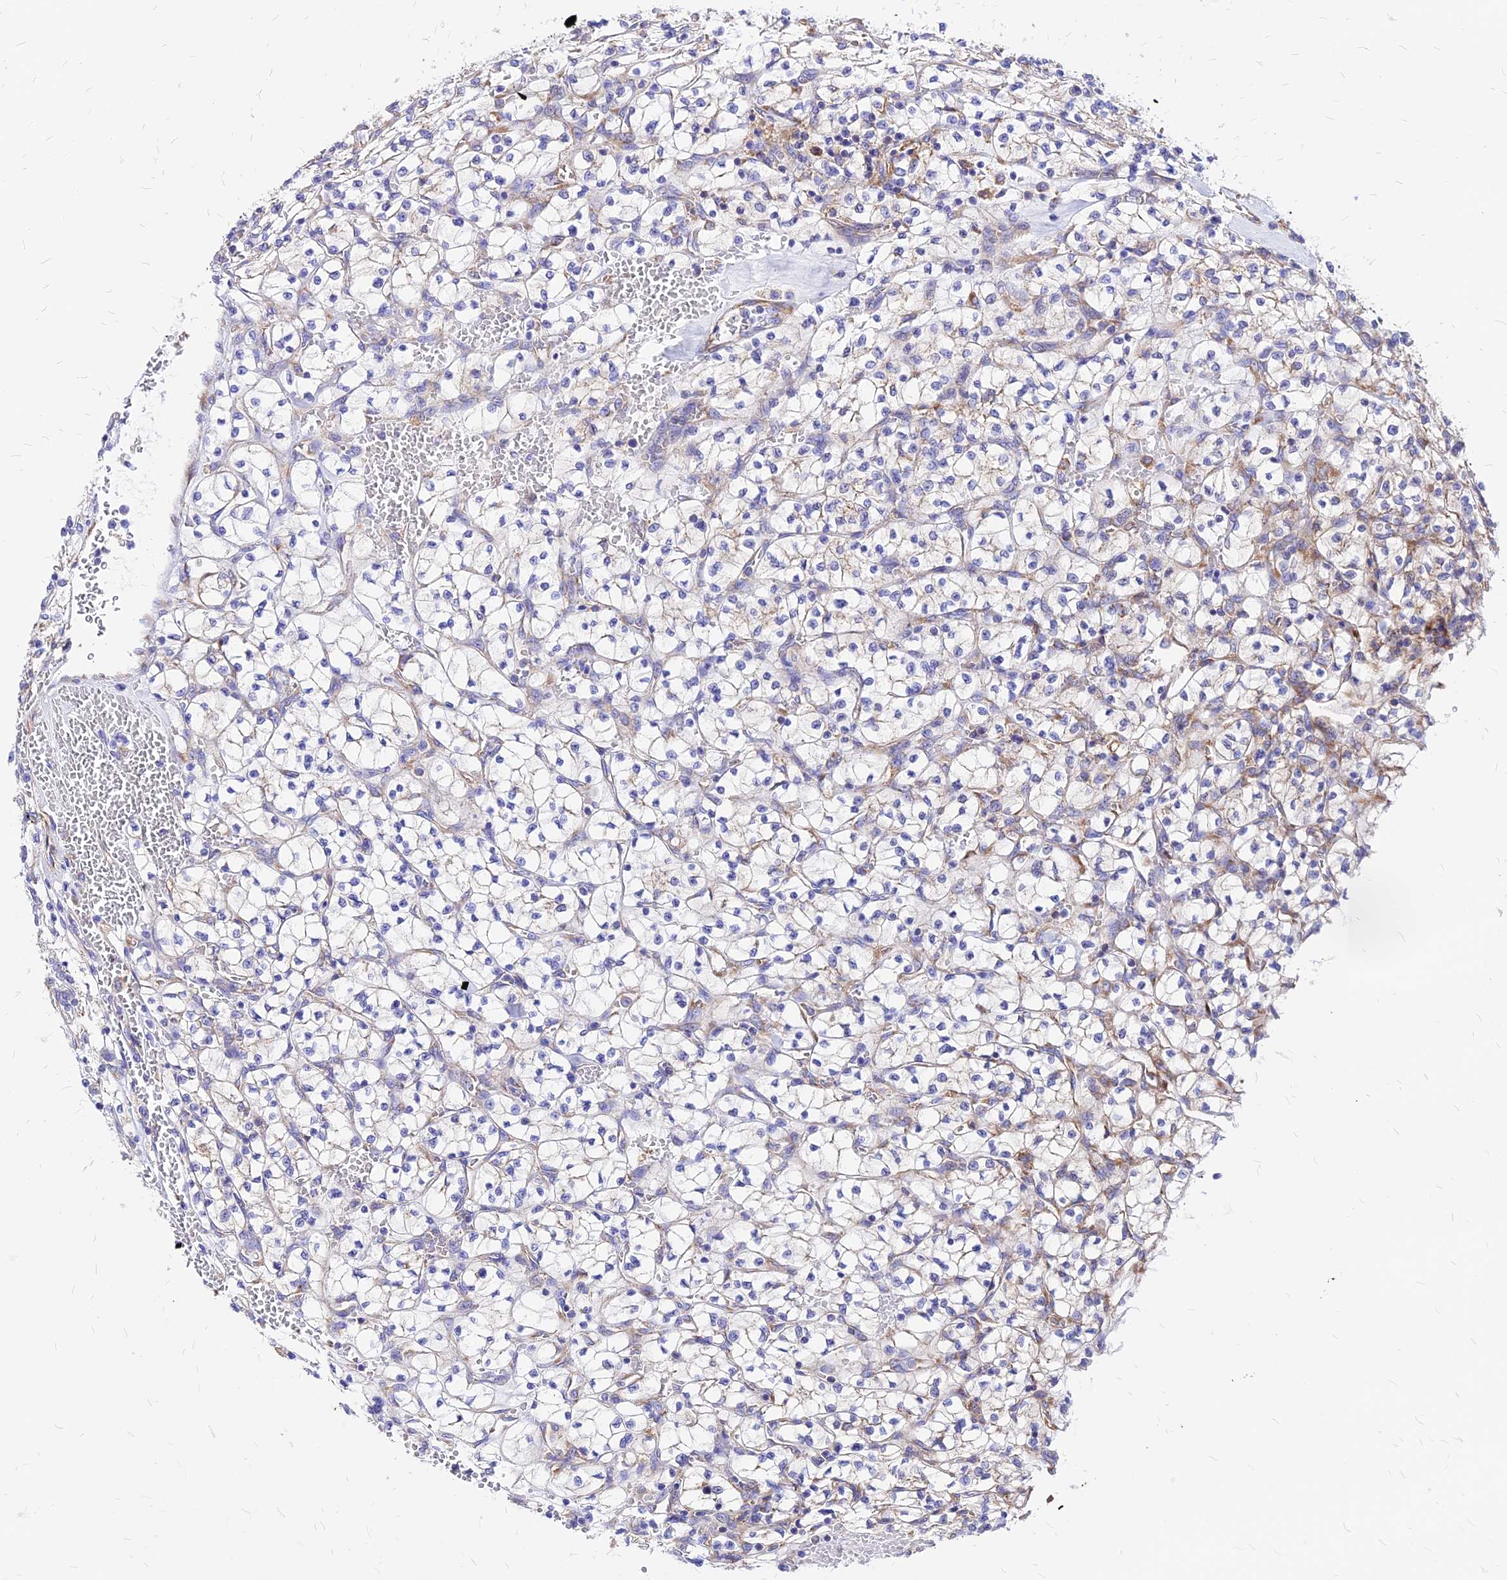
{"staining": {"intensity": "negative", "quantity": "none", "location": "none"}, "tissue": "renal cancer", "cell_type": "Tumor cells", "image_type": "cancer", "snomed": [{"axis": "morphology", "description": "Adenocarcinoma, NOS"}, {"axis": "topography", "description": "Kidney"}], "caption": "There is no significant expression in tumor cells of adenocarcinoma (renal). Nuclei are stained in blue.", "gene": "RPL19", "patient": {"sex": "female", "age": 64}}